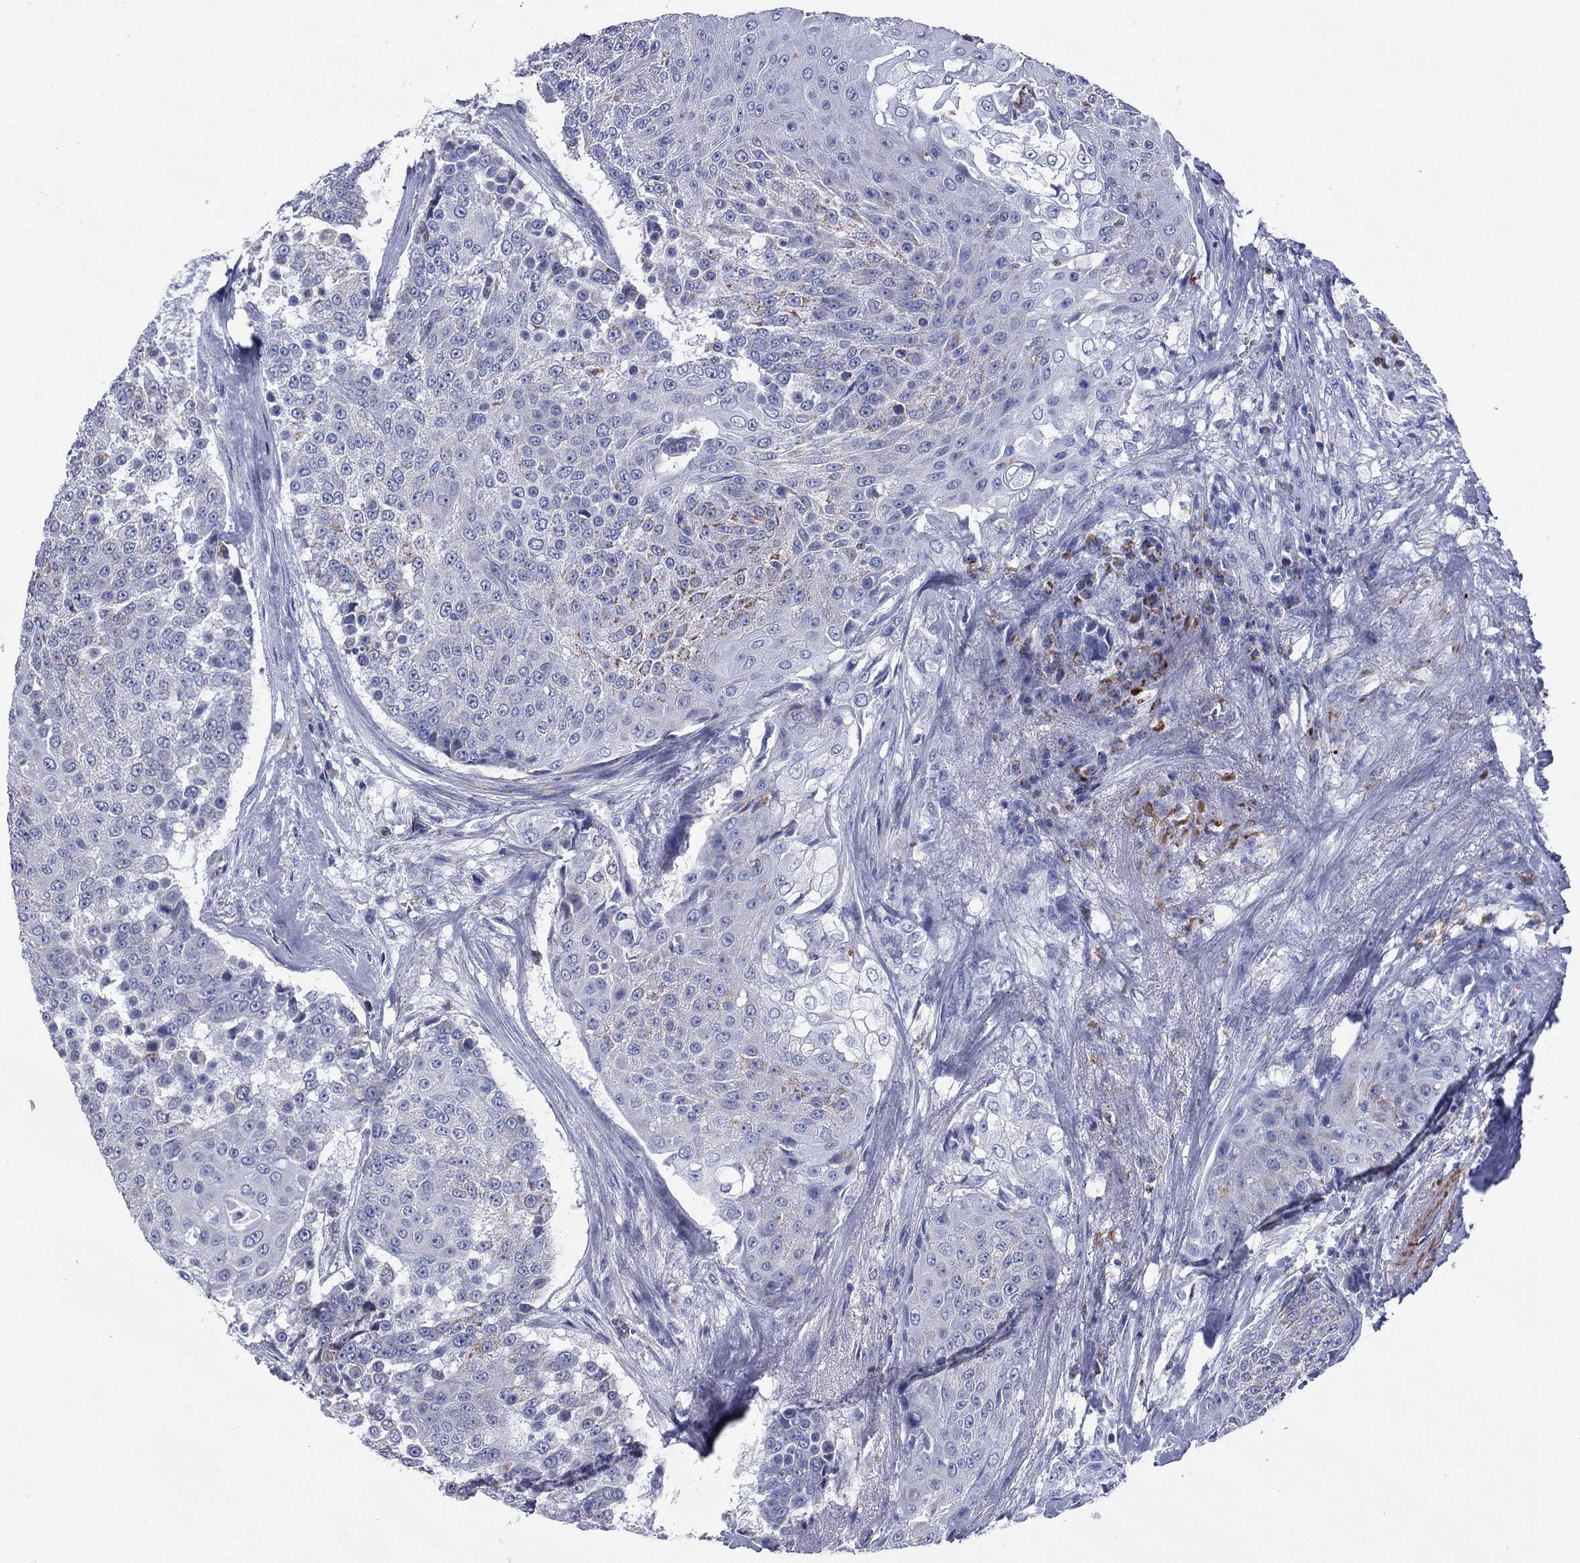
{"staining": {"intensity": "weak", "quantity": "<25%", "location": "cytoplasmic/membranous"}, "tissue": "urothelial cancer", "cell_type": "Tumor cells", "image_type": "cancer", "snomed": [{"axis": "morphology", "description": "Urothelial carcinoma, High grade"}, {"axis": "topography", "description": "Urinary bladder"}], "caption": "Immunohistochemical staining of urothelial cancer exhibits no significant positivity in tumor cells.", "gene": "NDUFA4L2", "patient": {"sex": "female", "age": 63}}